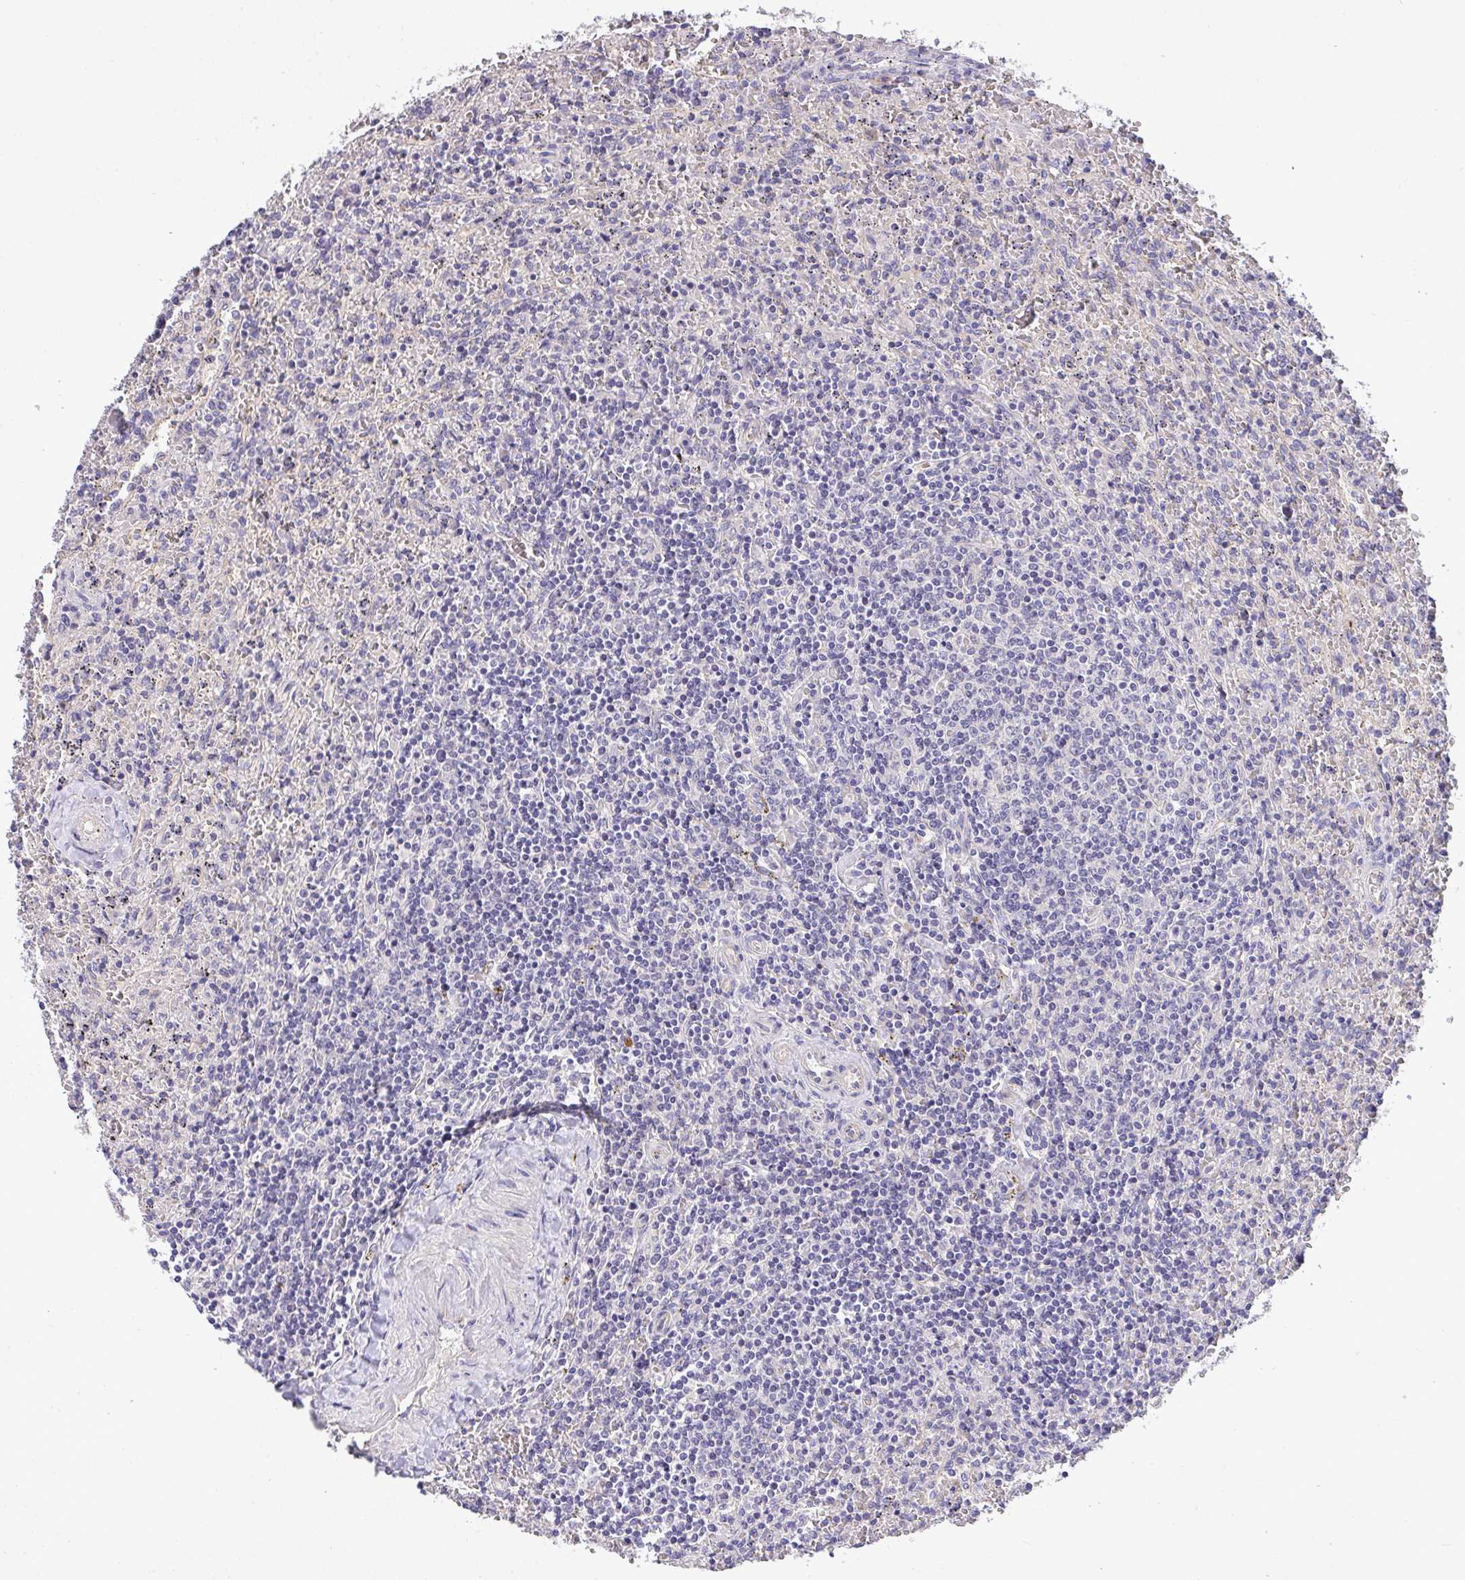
{"staining": {"intensity": "negative", "quantity": "none", "location": "none"}, "tissue": "lymphoma", "cell_type": "Tumor cells", "image_type": "cancer", "snomed": [{"axis": "morphology", "description": "Malignant lymphoma, non-Hodgkin's type, Low grade"}, {"axis": "topography", "description": "Spleen"}], "caption": "Tumor cells show no significant staining in malignant lymphoma, non-Hodgkin's type (low-grade).", "gene": "ZNF581", "patient": {"sex": "female", "age": 64}}